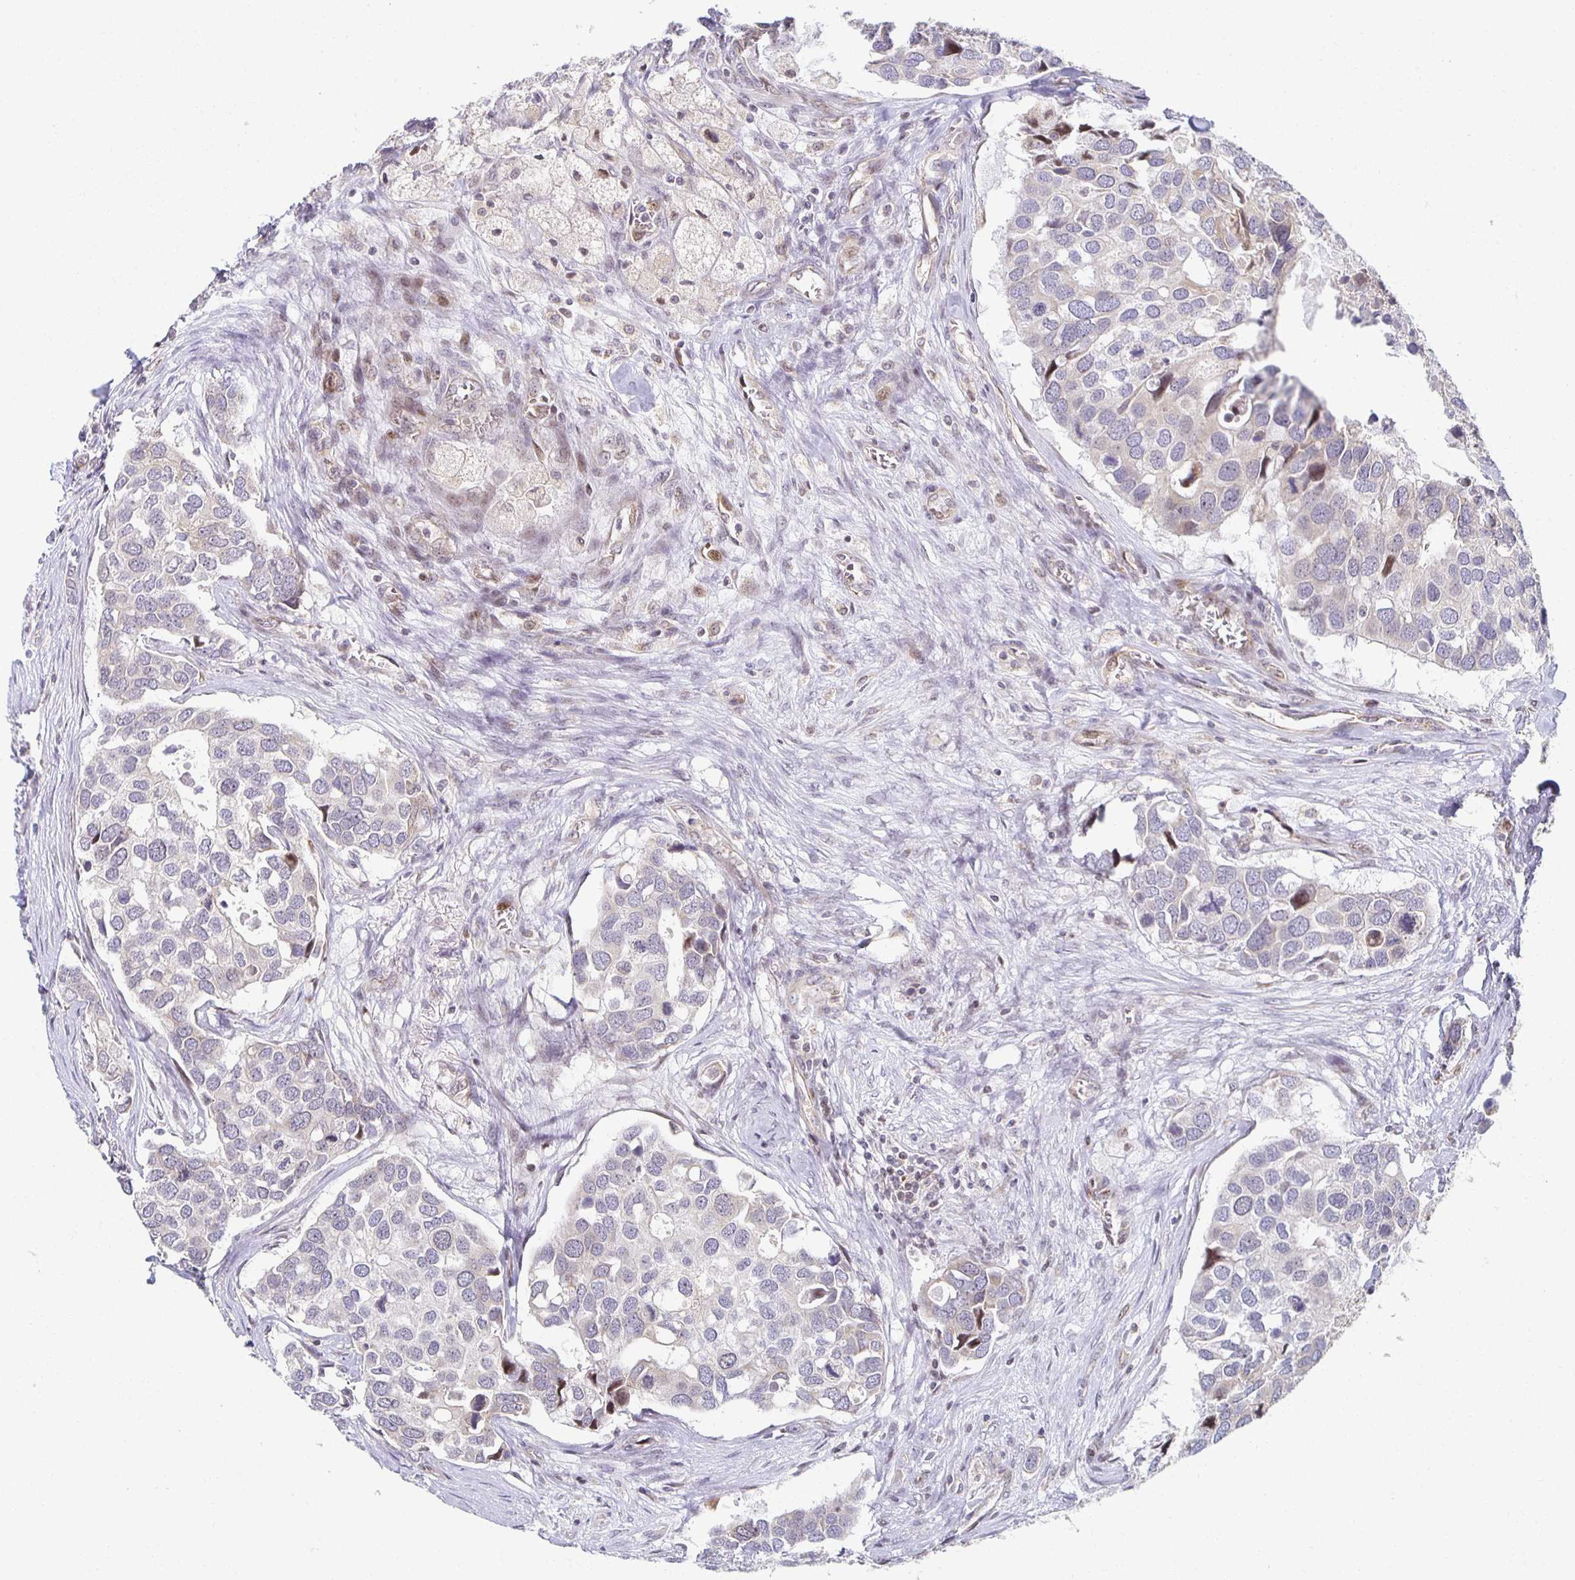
{"staining": {"intensity": "moderate", "quantity": "<25%", "location": "nuclear"}, "tissue": "breast cancer", "cell_type": "Tumor cells", "image_type": "cancer", "snomed": [{"axis": "morphology", "description": "Duct carcinoma"}, {"axis": "topography", "description": "Breast"}], "caption": "There is low levels of moderate nuclear expression in tumor cells of breast cancer (intraductal carcinoma), as demonstrated by immunohistochemical staining (brown color).", "gene": "HCFC1R1", "patient": {"sex": "female", "age": 83}}